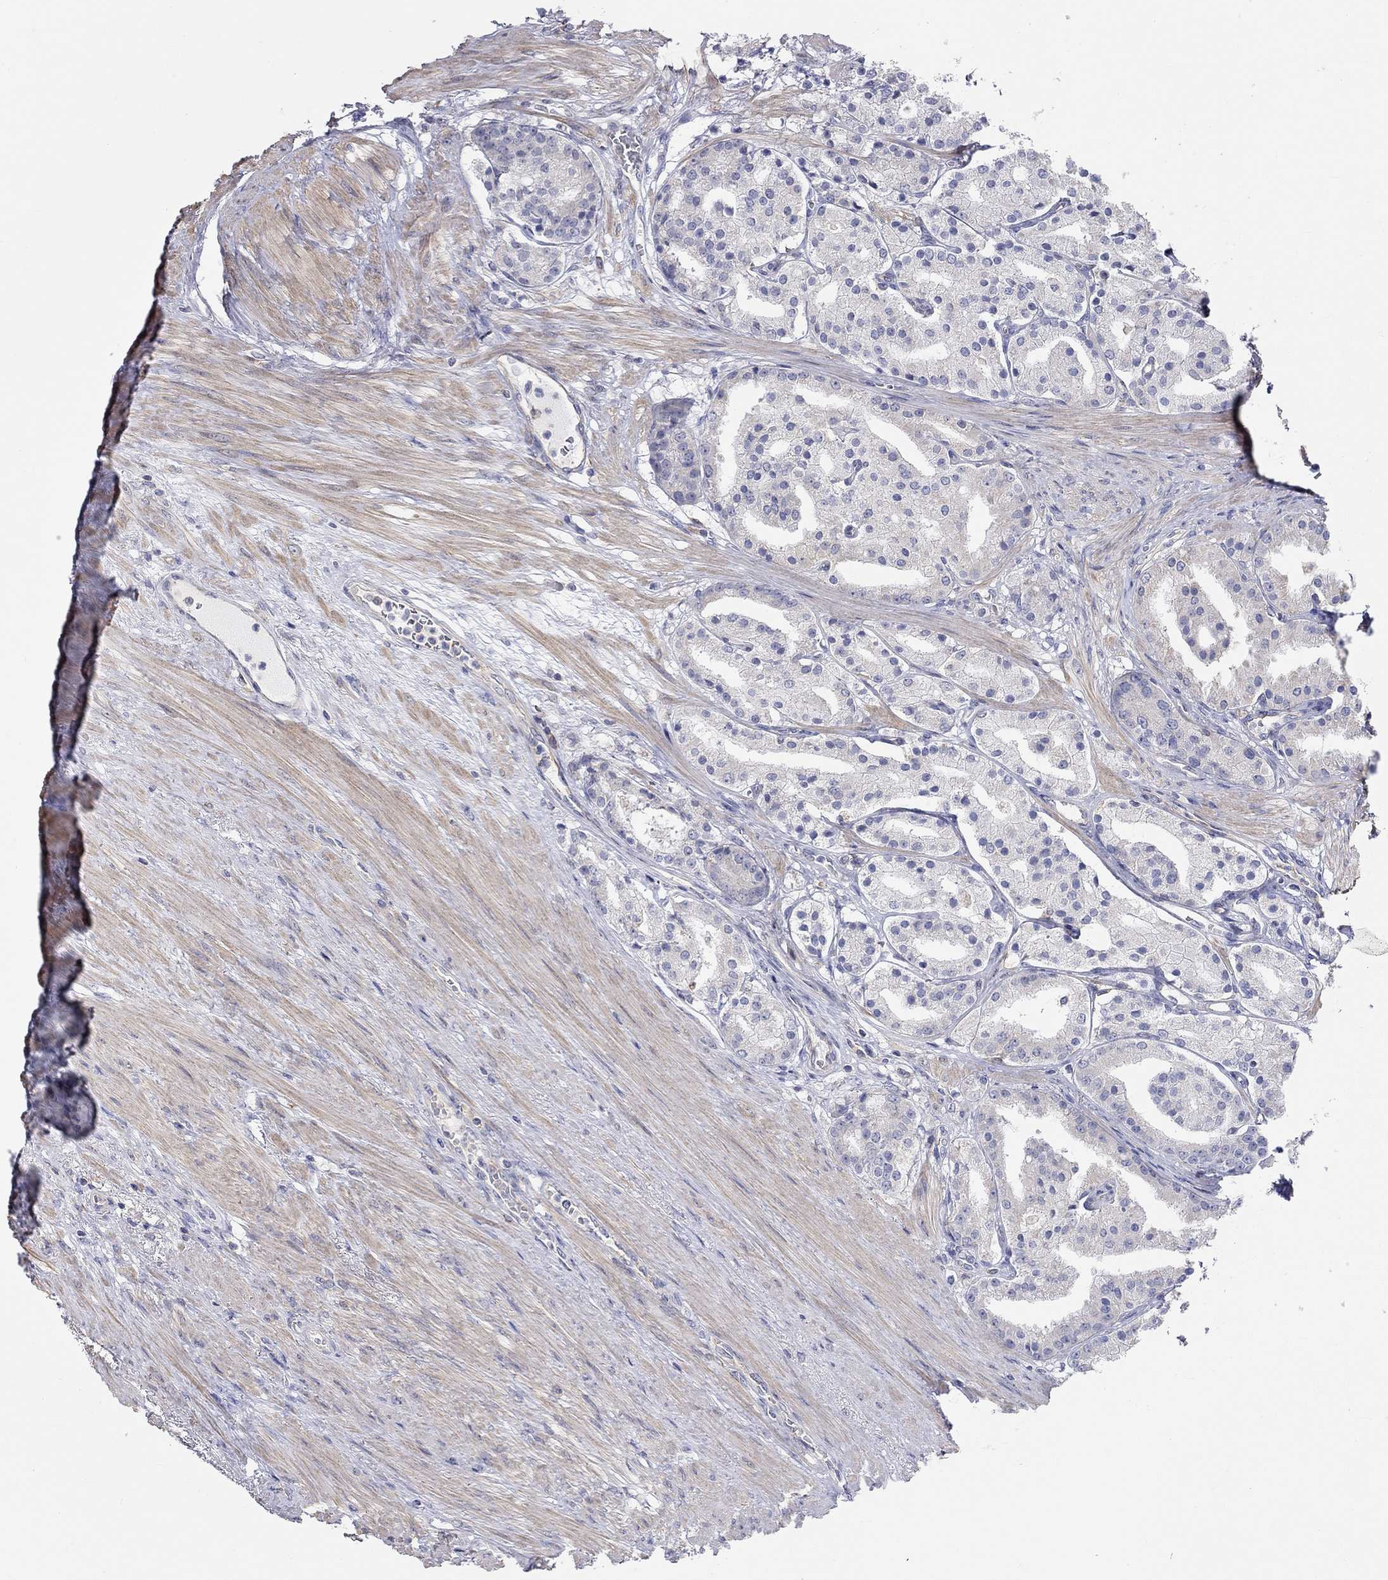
{"staining": {"intensity": "negative", "quantity": "none", "location": "none"}, "tissue": "prostate cancer", "cell_type": "Tumor cells", "image_type": "cancer", "snomed": [{"axis": "morphology", "description": "Adenocarcinoma, NOS"}, {"axis": "topography", "description": "Prostate"}], "caption": "The immunohistochemistry (IHC) image has no significant positivity in tumor cells of prostate adenocarcinoma tissue.", "gene": "PCDHGA10", "patient": {"sex": "male", "age": 69}}